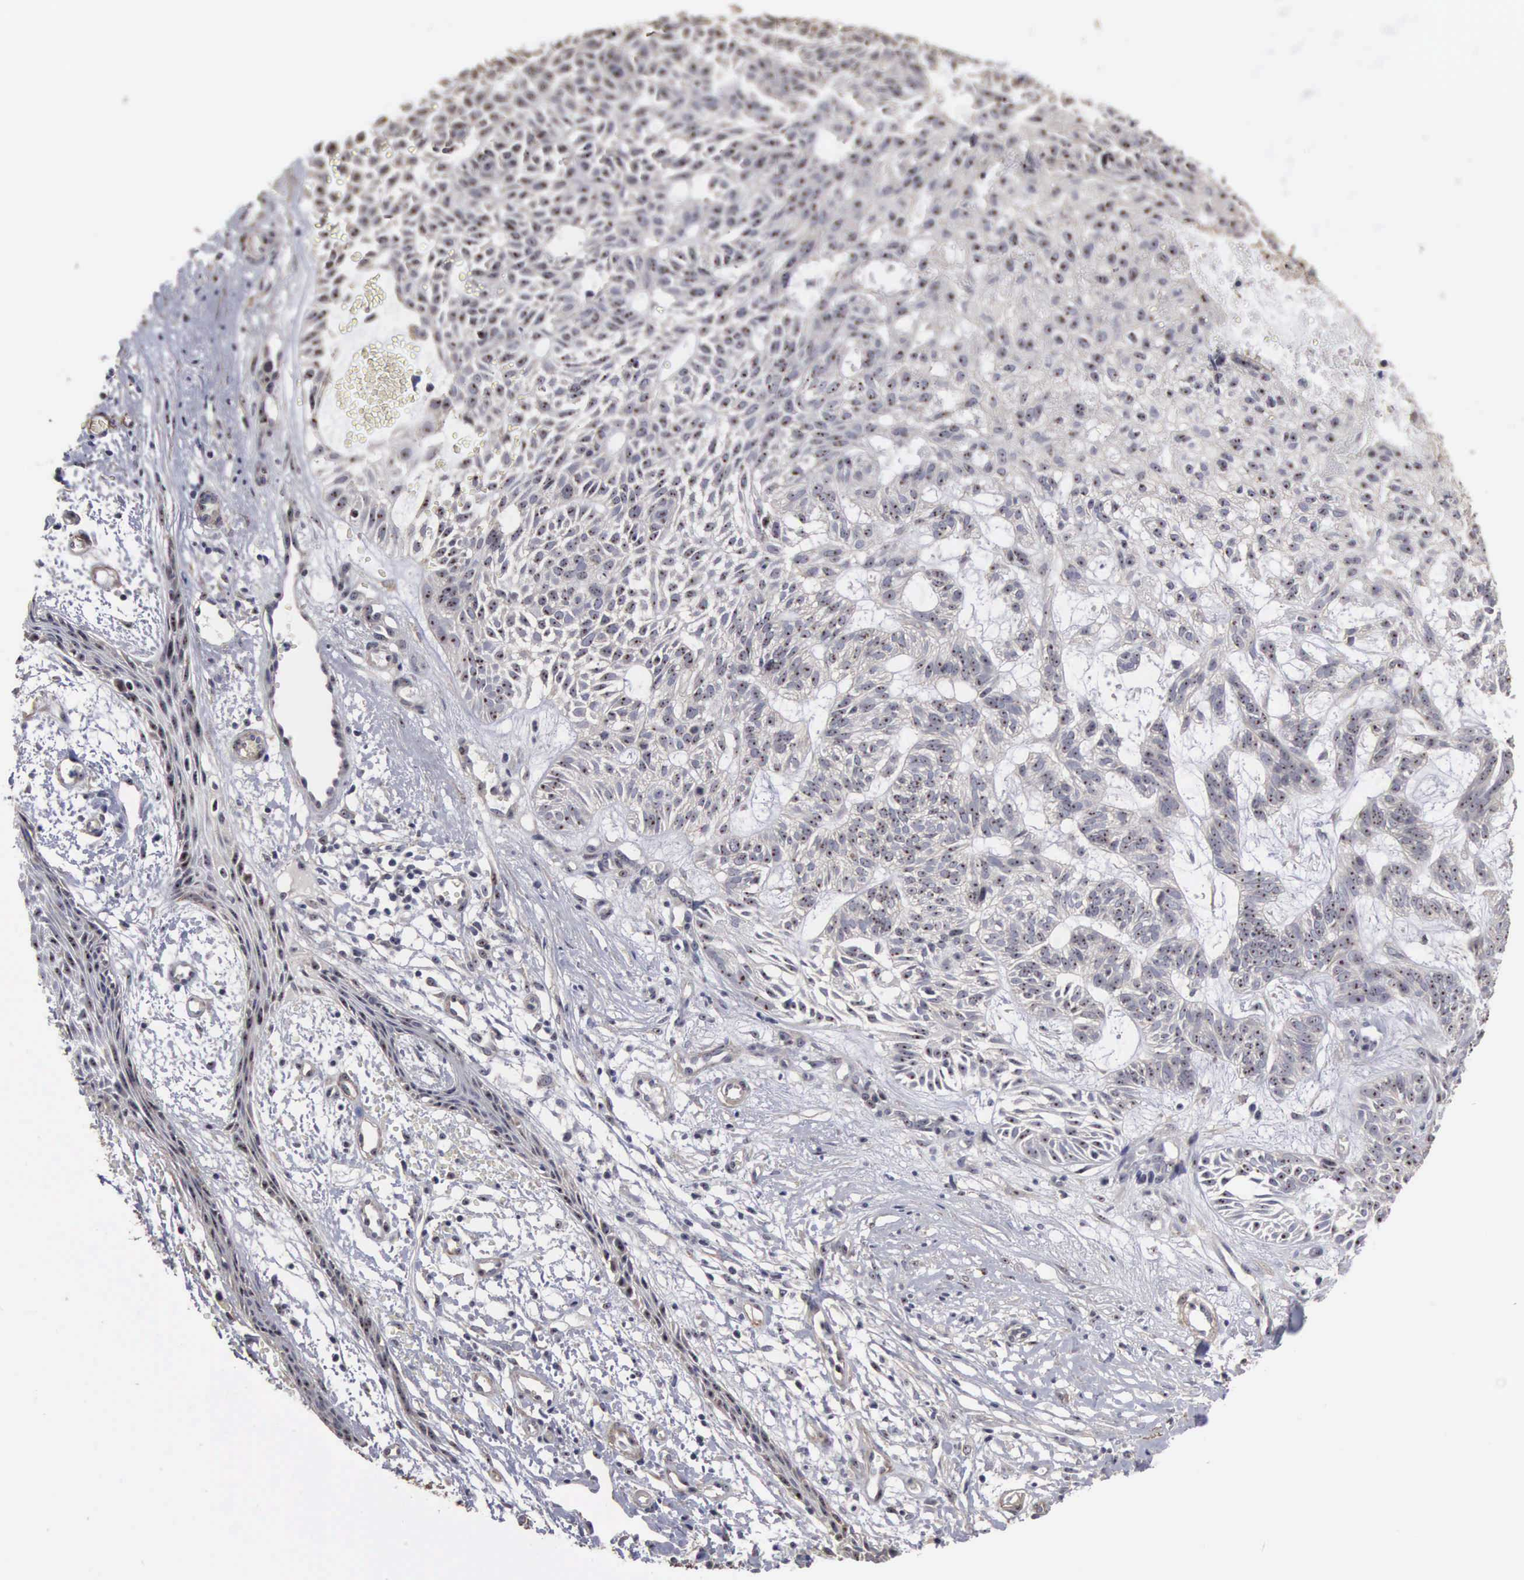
{"staining": {"intensity": "weak", "quantity": ">75%", "location": "nuclear"}, "tissue": "skin cancer", "cell_type": "Tumor cells", "image_type": "cancer", "snomed": [{"axis": "morphology", "description": "Basal cell carcinoma"}, {"axis": "topography", "description": "Skin"}], "caption": "This is a photomicrograph of immunohistochemistry (IHC) staining of skin cancer (basal cell carcinoma), which shows weak expression in the nuclear of tumor cells.", "gene": "NGDN", "patient": {"sex": "male", "age": 75}}